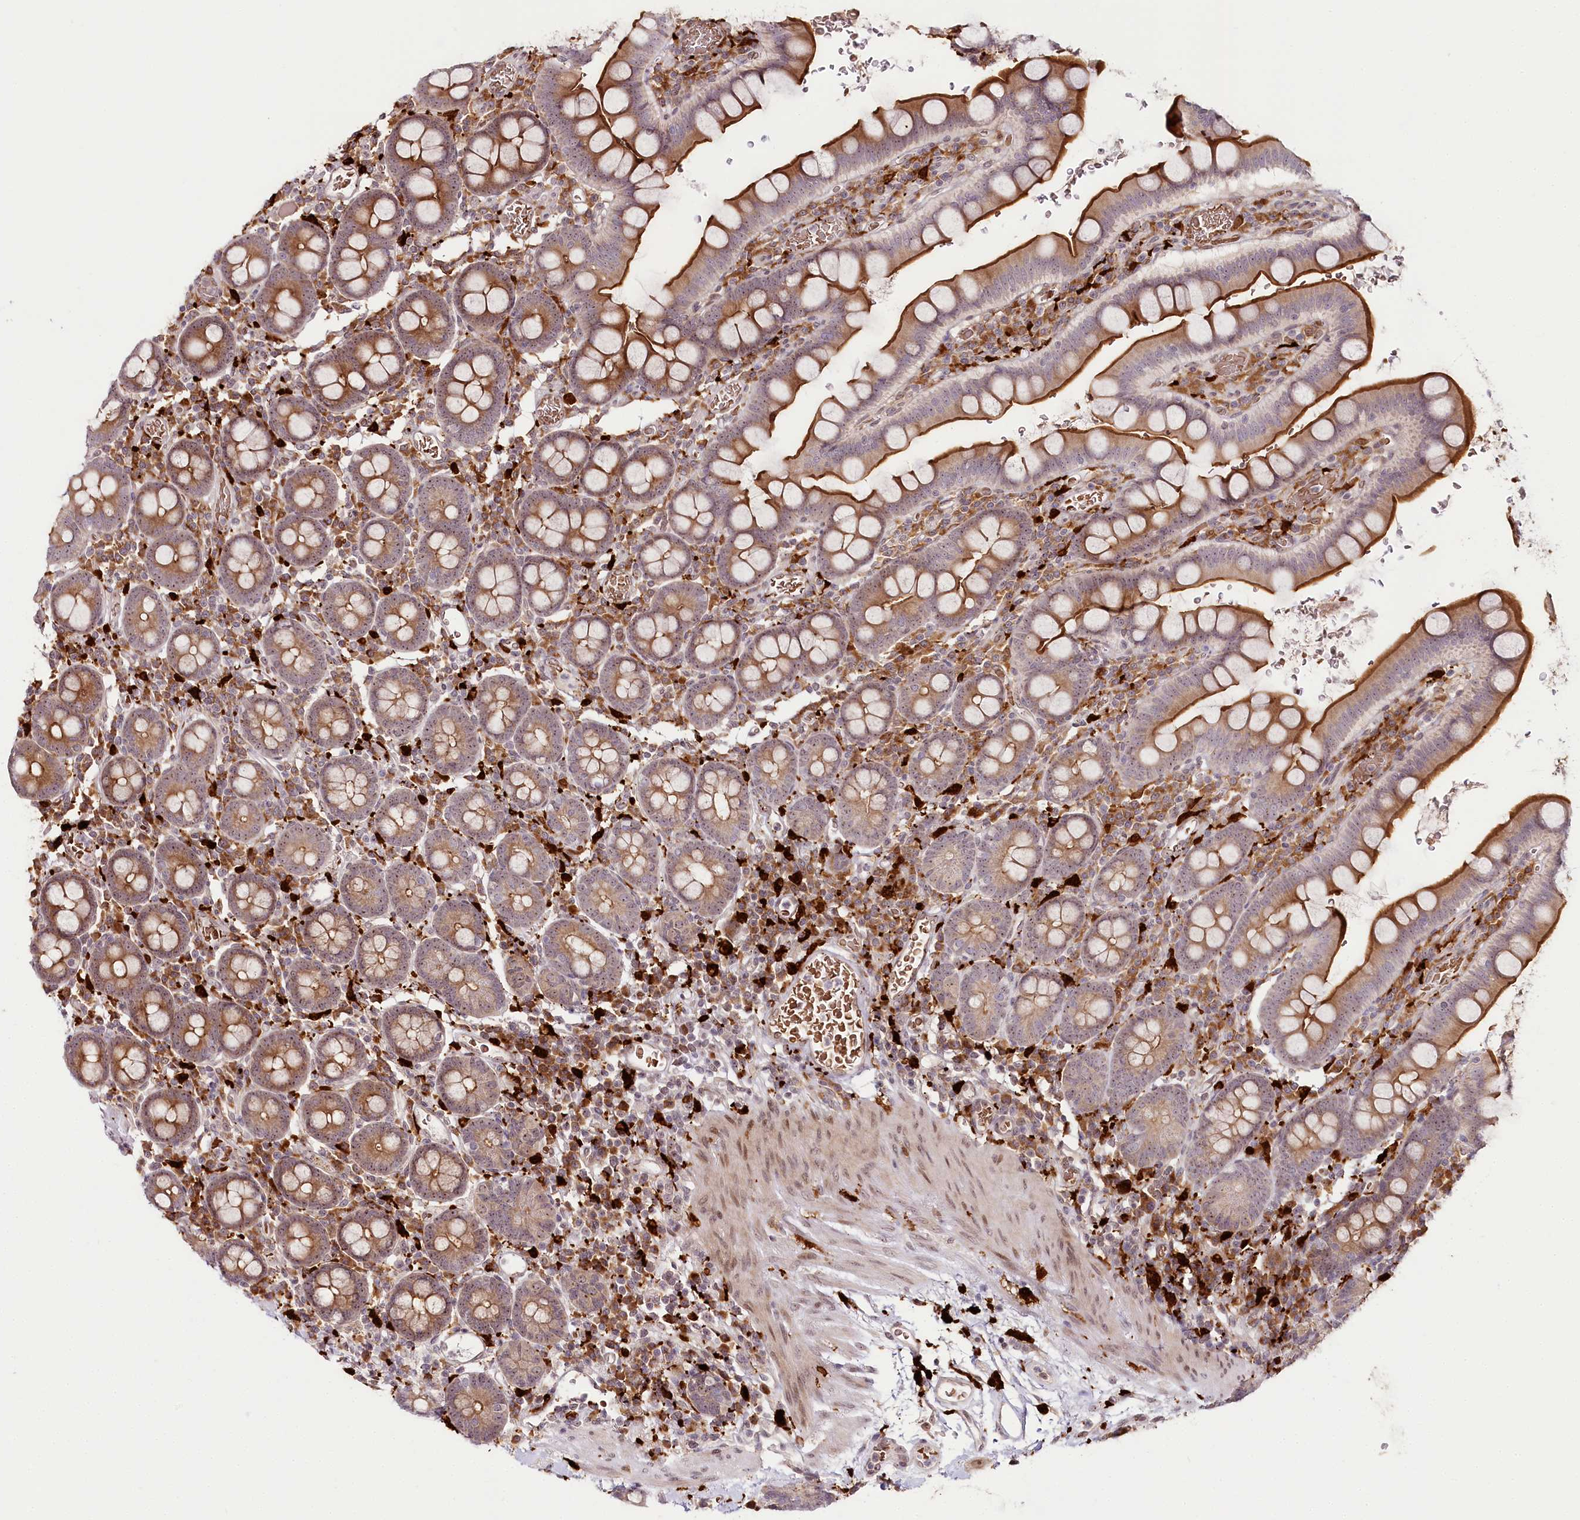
{"staining": {"intensity": "moderate", "quantity": ">75%", "location": "cytoplasmic/membranous"}, "tissue": "small intestine", "cell_type": "Glandular cells", "image_type": "normal", "snomed": [{"axis": "morphology", "description": "Normal tissue, NOS"}, {"axis": "topography", "description": "Stomach, upper"}, {"axis": "topography", "description": "Stomach, lower"}, {"axis": "topography", "description": "Small intestine"}], "caption": "Immunohistochemistry micrograph of benign small intestine stained for a protein (brown), which shows medium levels of moderate cytoplasmic/membranous staining in about >75% of glandular cells.", "gene": "WDR36", "patient": {"sex": "male", "age": 68}}